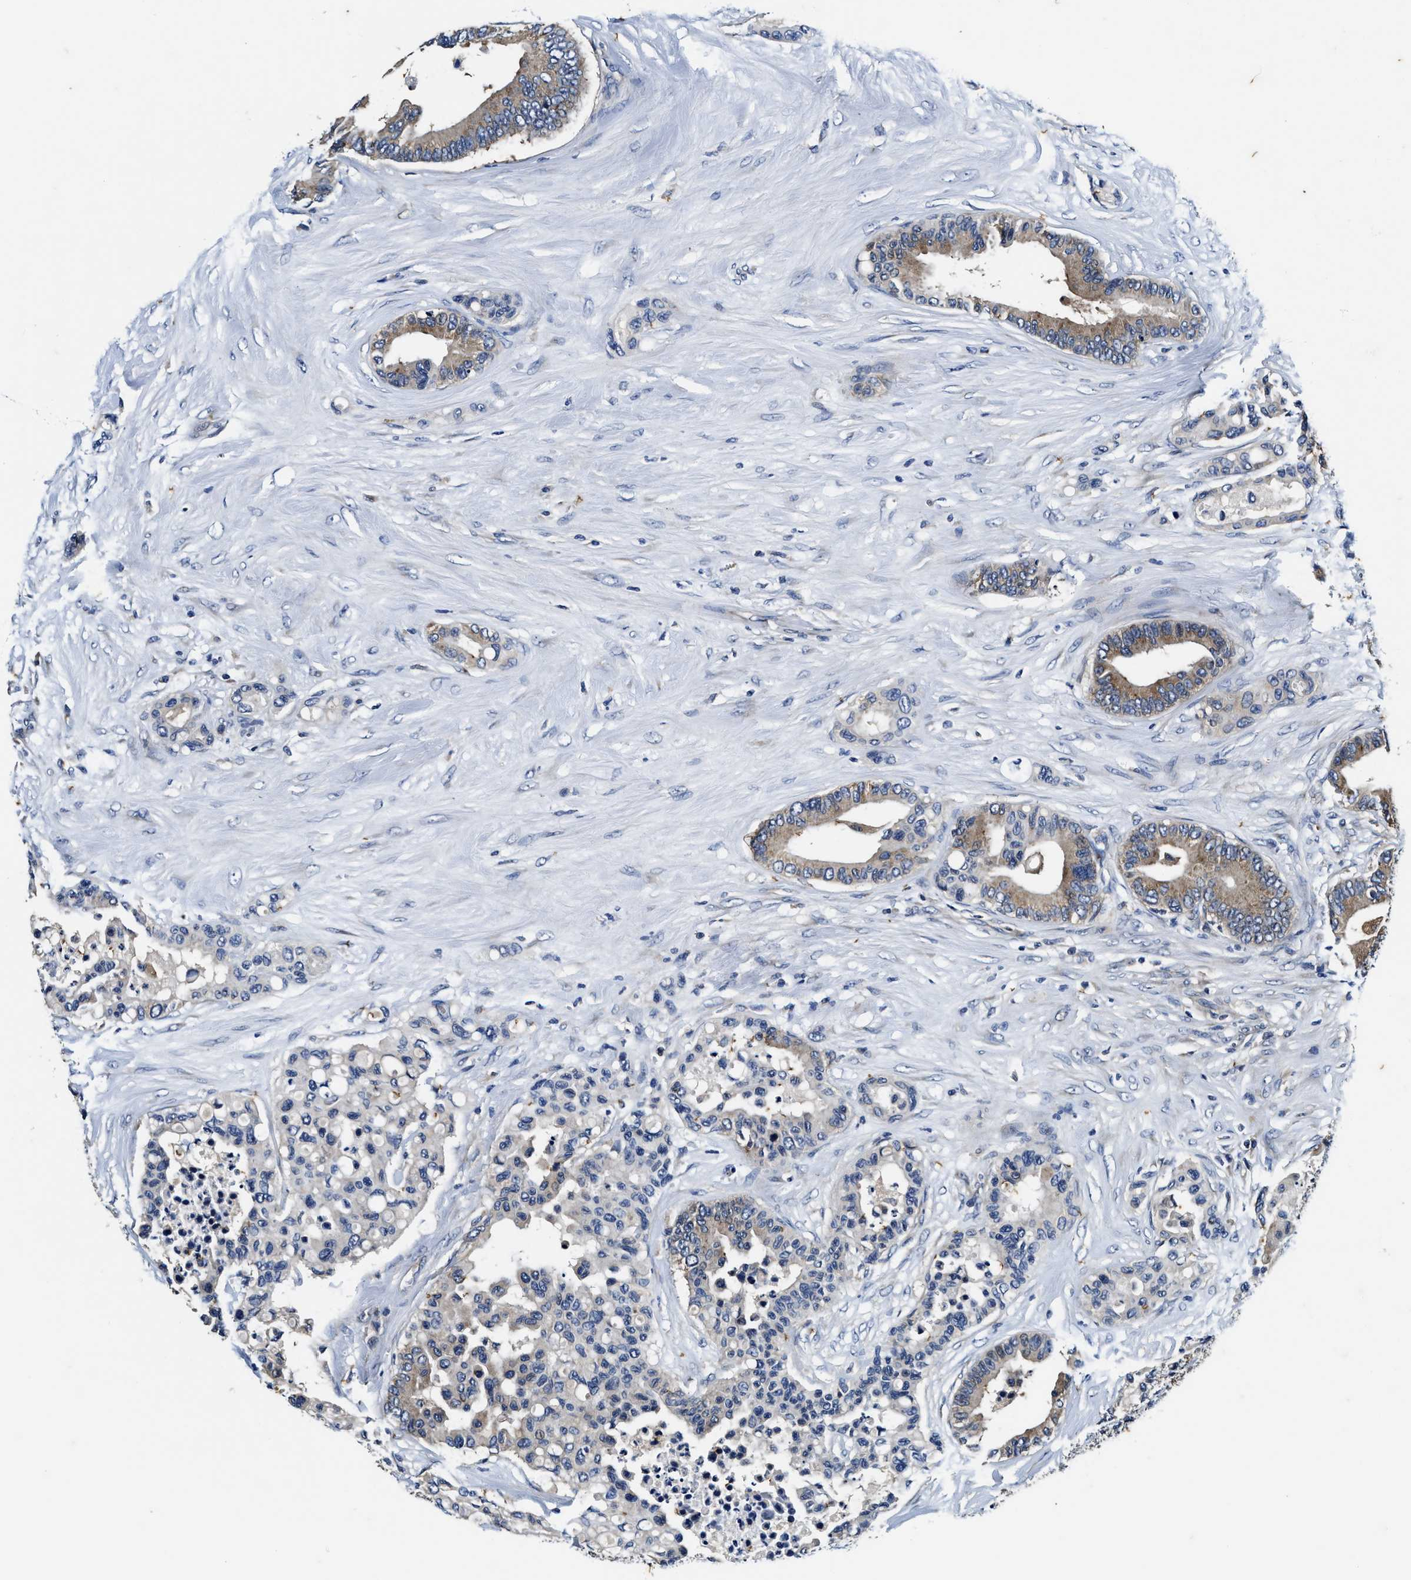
{"staining": {"intensity": "weak", "quantity": "25%-75%", "location": "cytoplasmic/membranous"}, "tissue": "colorectal cancer", "cell_type": "Tumor cells", "image_type": "cancer", "snomed": [{"axis": "morphology", "description": "Adenocarcinoma, NOS"}, {"axis": "topography", "description": "Colon"}], "caption": "An image showing weak cytoplasmic/membranous expression in about 25%-75% of tumor cells in colorectal adenocarcinoma, as visualized by brown immunohistochemical staining.", "gene": "PI4KB", "patient": {"sex": "male", "age": 82}}